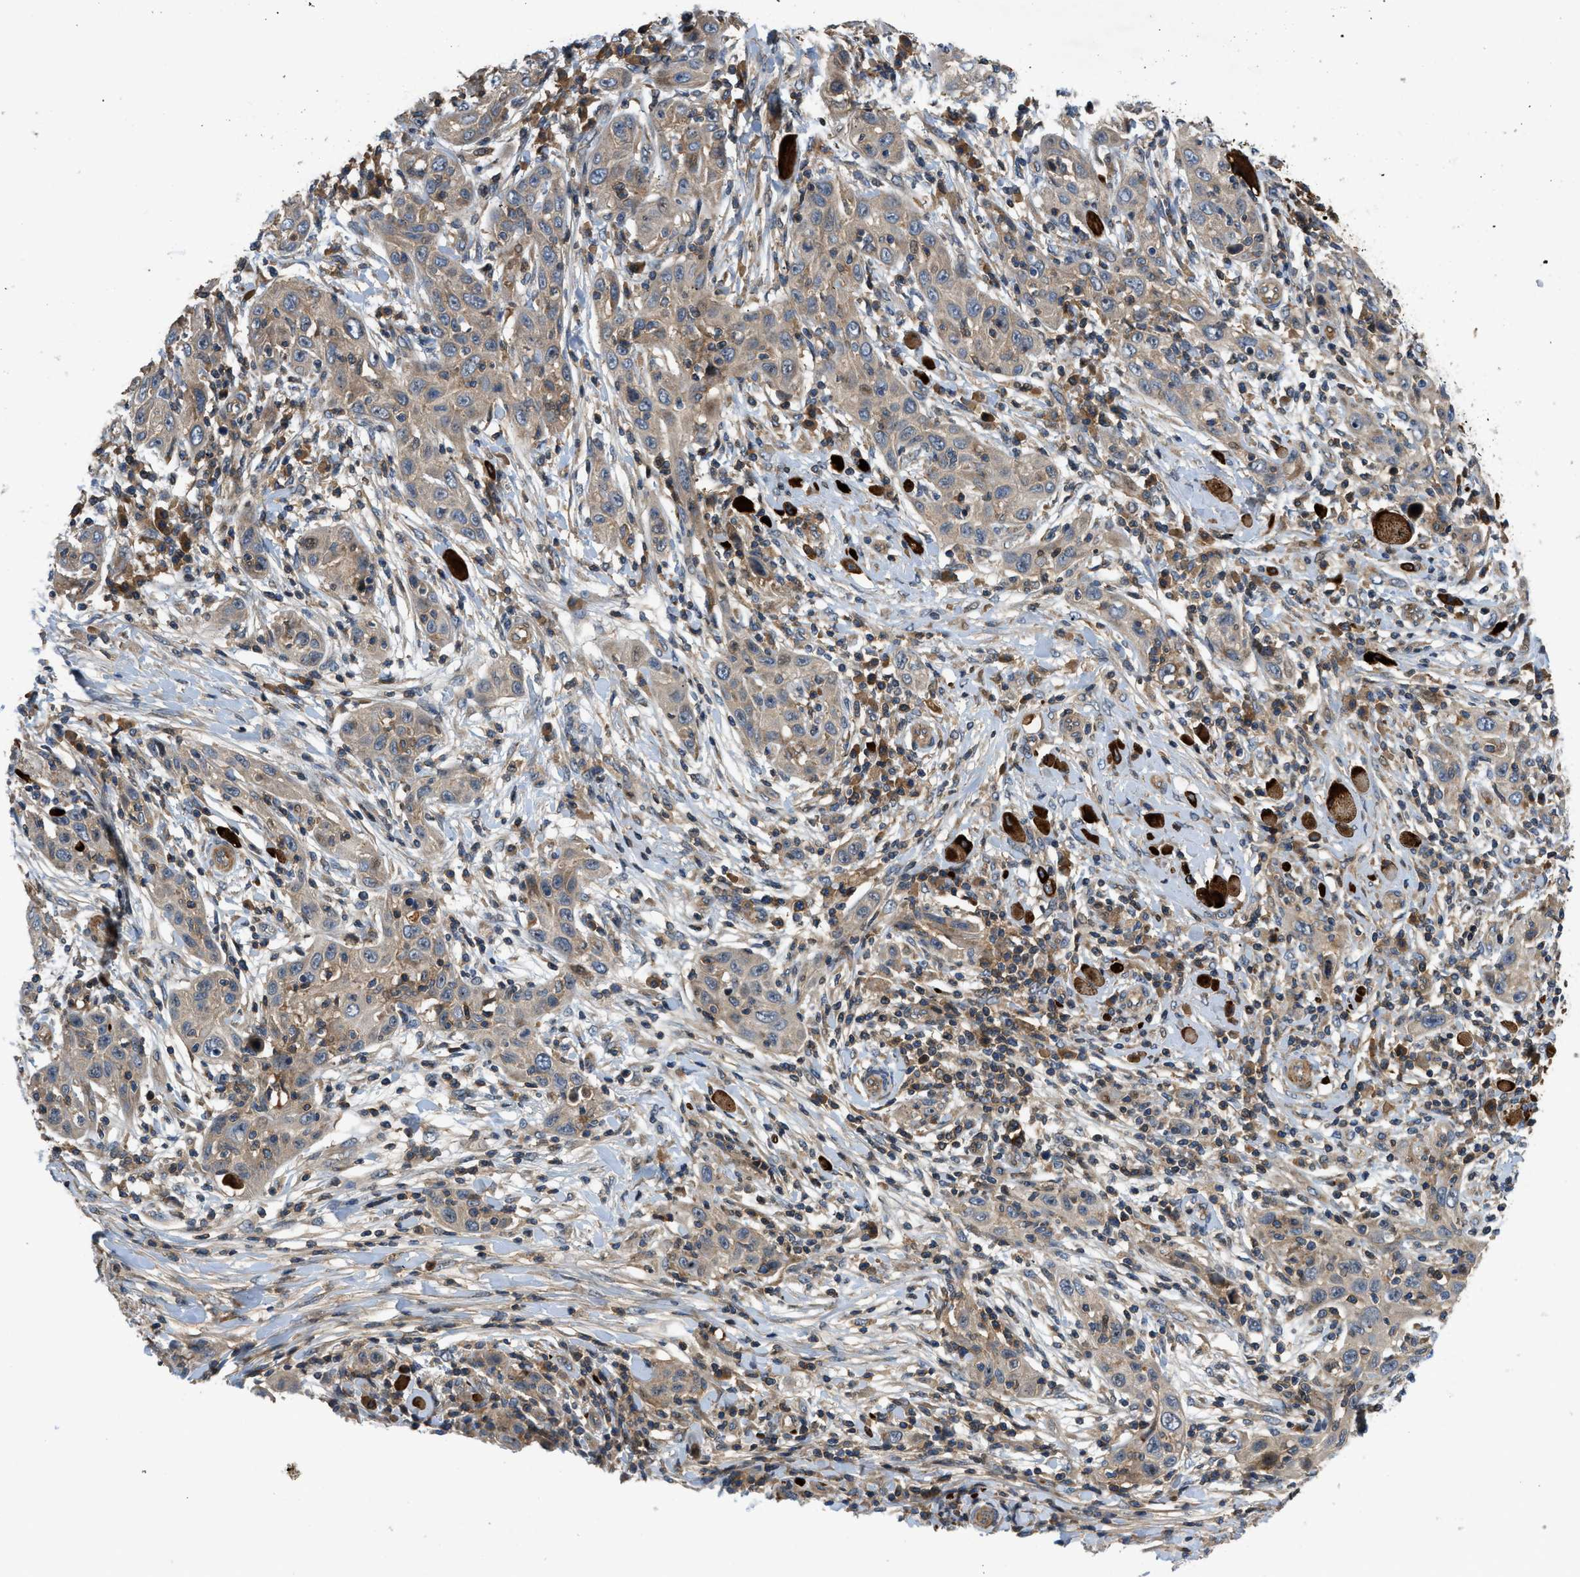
{"staining": {"intensity": "moderate", "quantity": ">75%", "location": "cytoplasmic/membranous"}, "tissue": "skin cancer", "cell_type": "Tumor cells", "image_type": "cancer", "snomed": [{"axis": "morphology", "description": "Squamous cell carcinoma, NOS"}, {"axis": "topography", "description": "Skin"}], "caption": "Immunohistochemistry (DAB) staining of skin squamous cell carcinoma reveals moderate cytoplasmic/membranous protein staining in approximately >75% of tumor cells.", "gene": "CNNM3", "patient": {"sex": "female", "age": 88}}